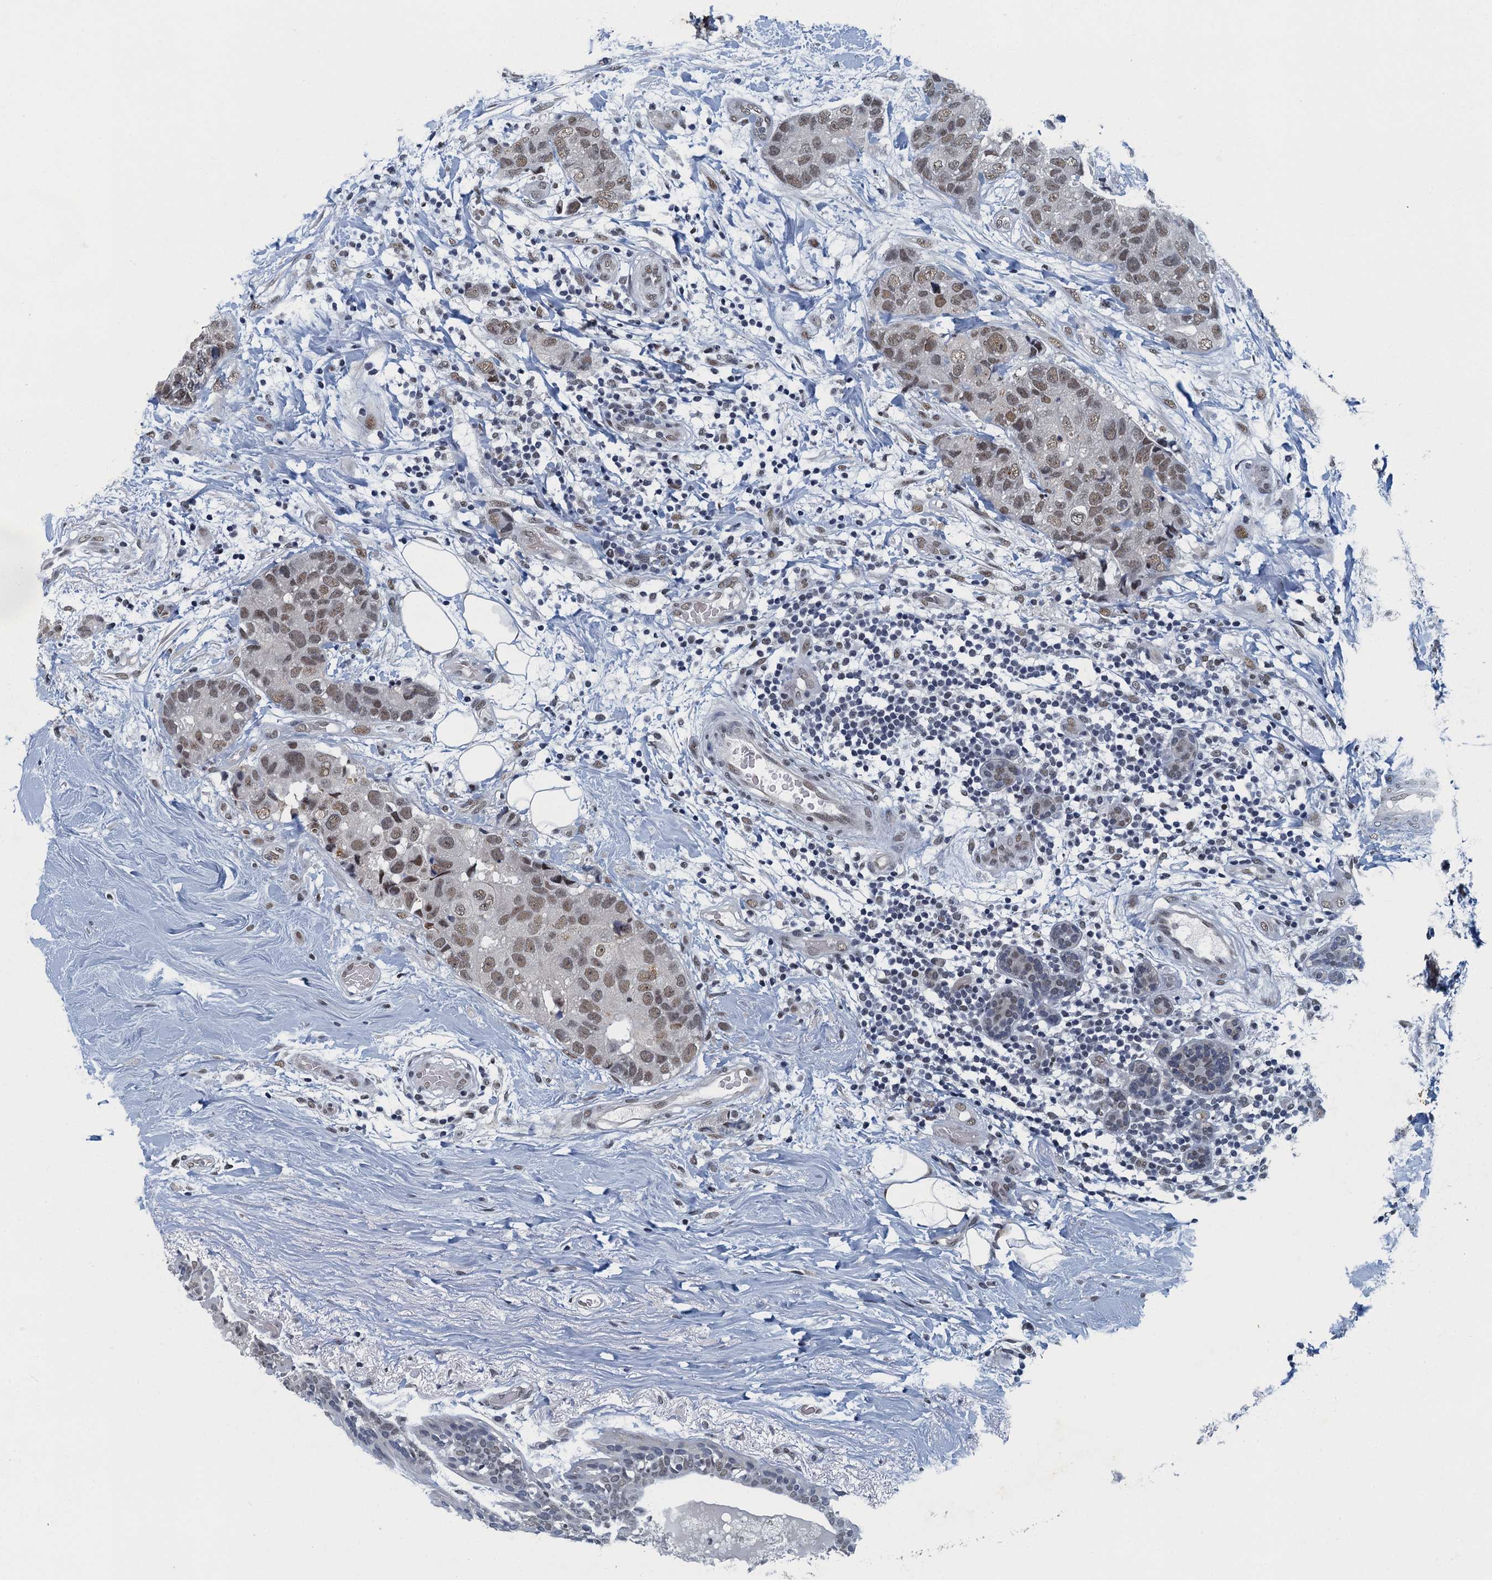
{"staining": {"intensity": "moderate", "quantity": ">75%", "location": "nuclear"}, "tissue": "breast cancer", "cell_type": "Tumor cells", "image_type": "cancer", "snomed": [{"axis": "morphology", "description": "Duct carcinoma"}, {"axis": "topography", "description": "Breast"}], "caption": "IHC photomicrograph of neoplastic tissue: human intraductal carcinoma (breast) stained using immunohistochemistry (IHC) displays medium levels of moderate protein expression localized specifically in the nuclear of tumor cells, appearing as a nuclear brown color.", "gene": "GADL1", "patient": {"sex": "female", "age": 62}}